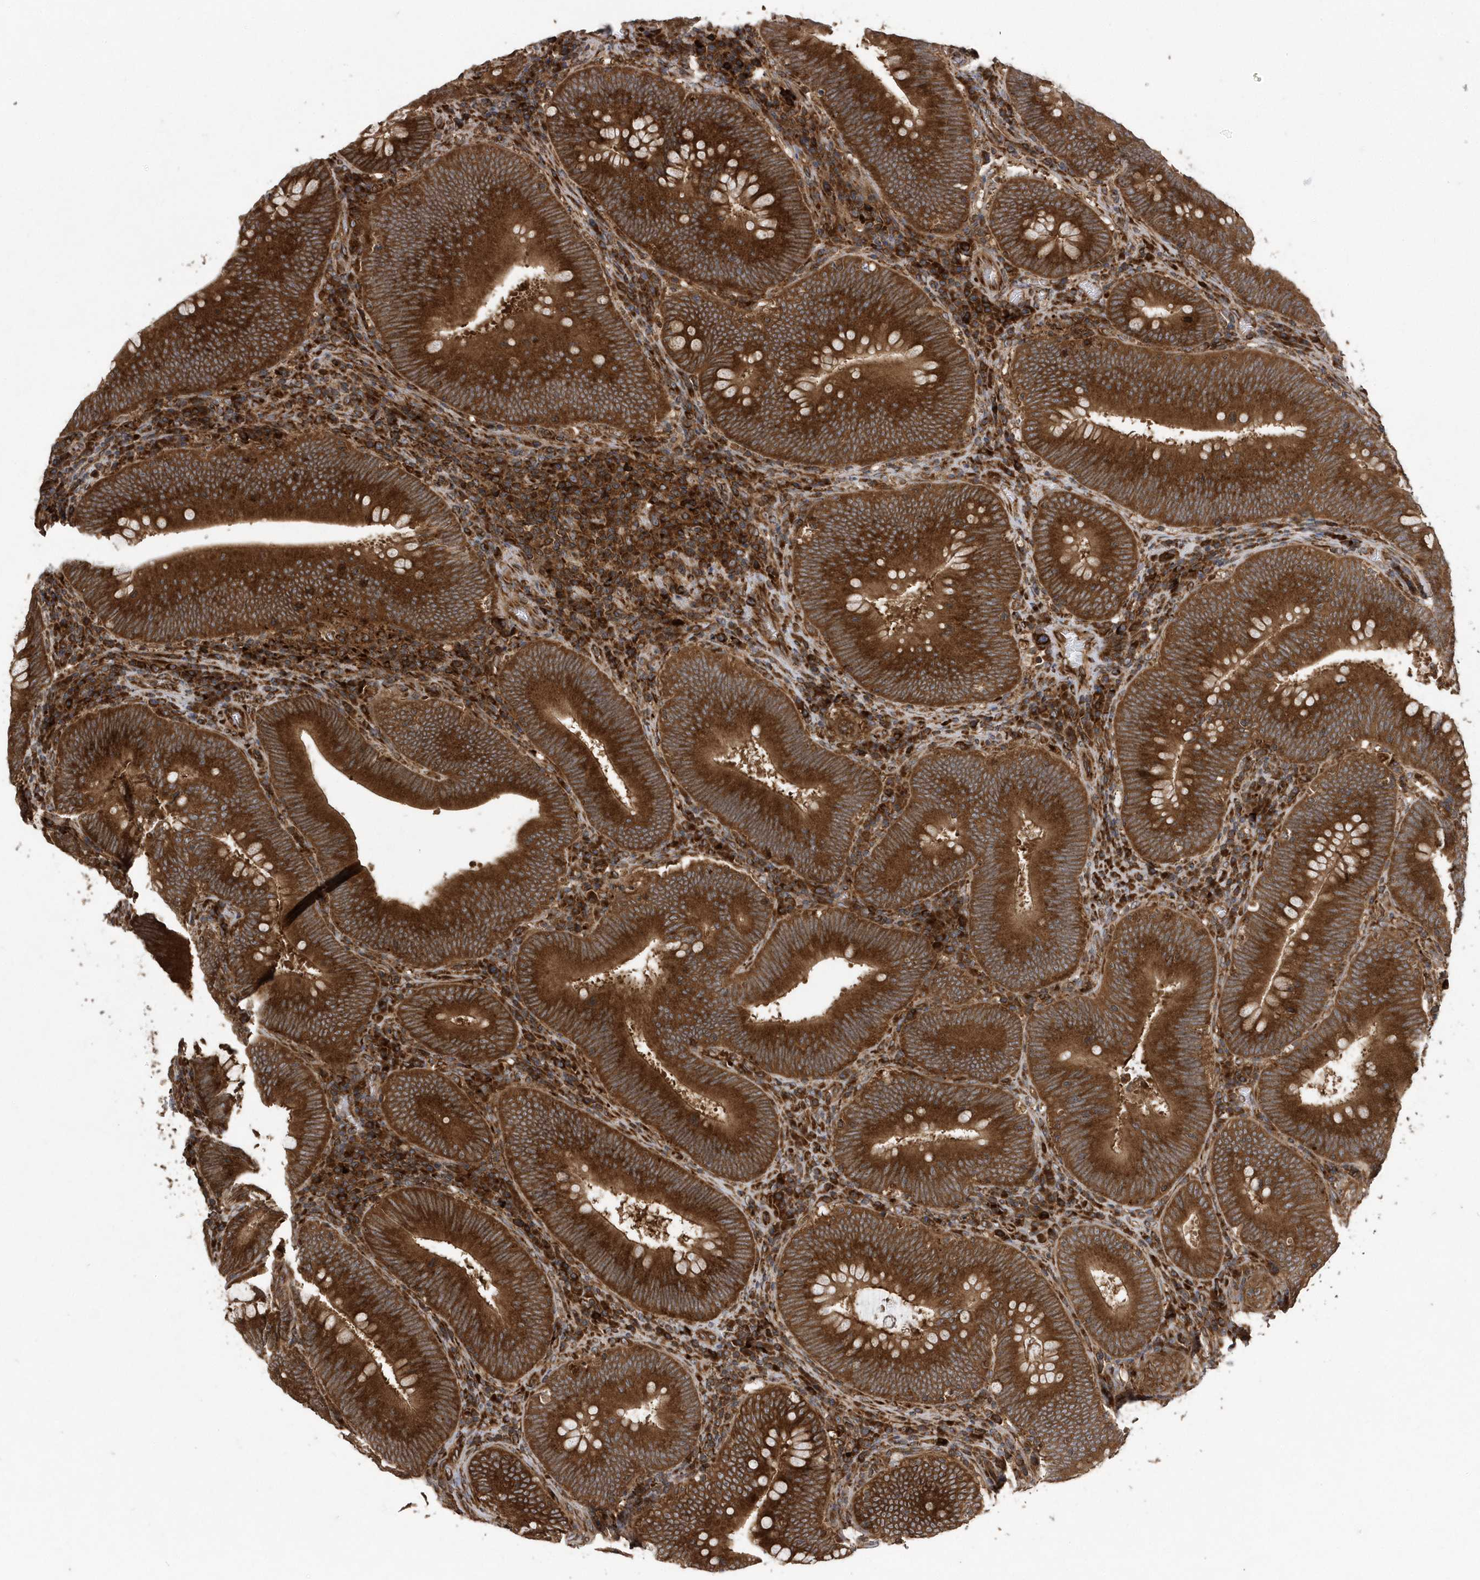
{"staining": {"intensity": "strong", "quantity": ">75%", "location": "cytoplasmic/membranous"}, "tissue": "colorectal cancer", "cell_type": "Tumor cells", "image_type": "cancer", "snomed": [{"axis": "morphology", "description": "Normal tissue, NOS"}, {"axis": "topography", "description": "Colon"}], "caption": "Colorectal cancer tissue demonstrates strong cytoplasmic/membranous positivity in approximately >75% of tumor cells The staining is performed using DAB brown chromogen to label protein expression. The nuclei are counter-stained blue using hematoxylin.", "gene": "WASHC5", "patient": {"sex": "female", "age": 82}}